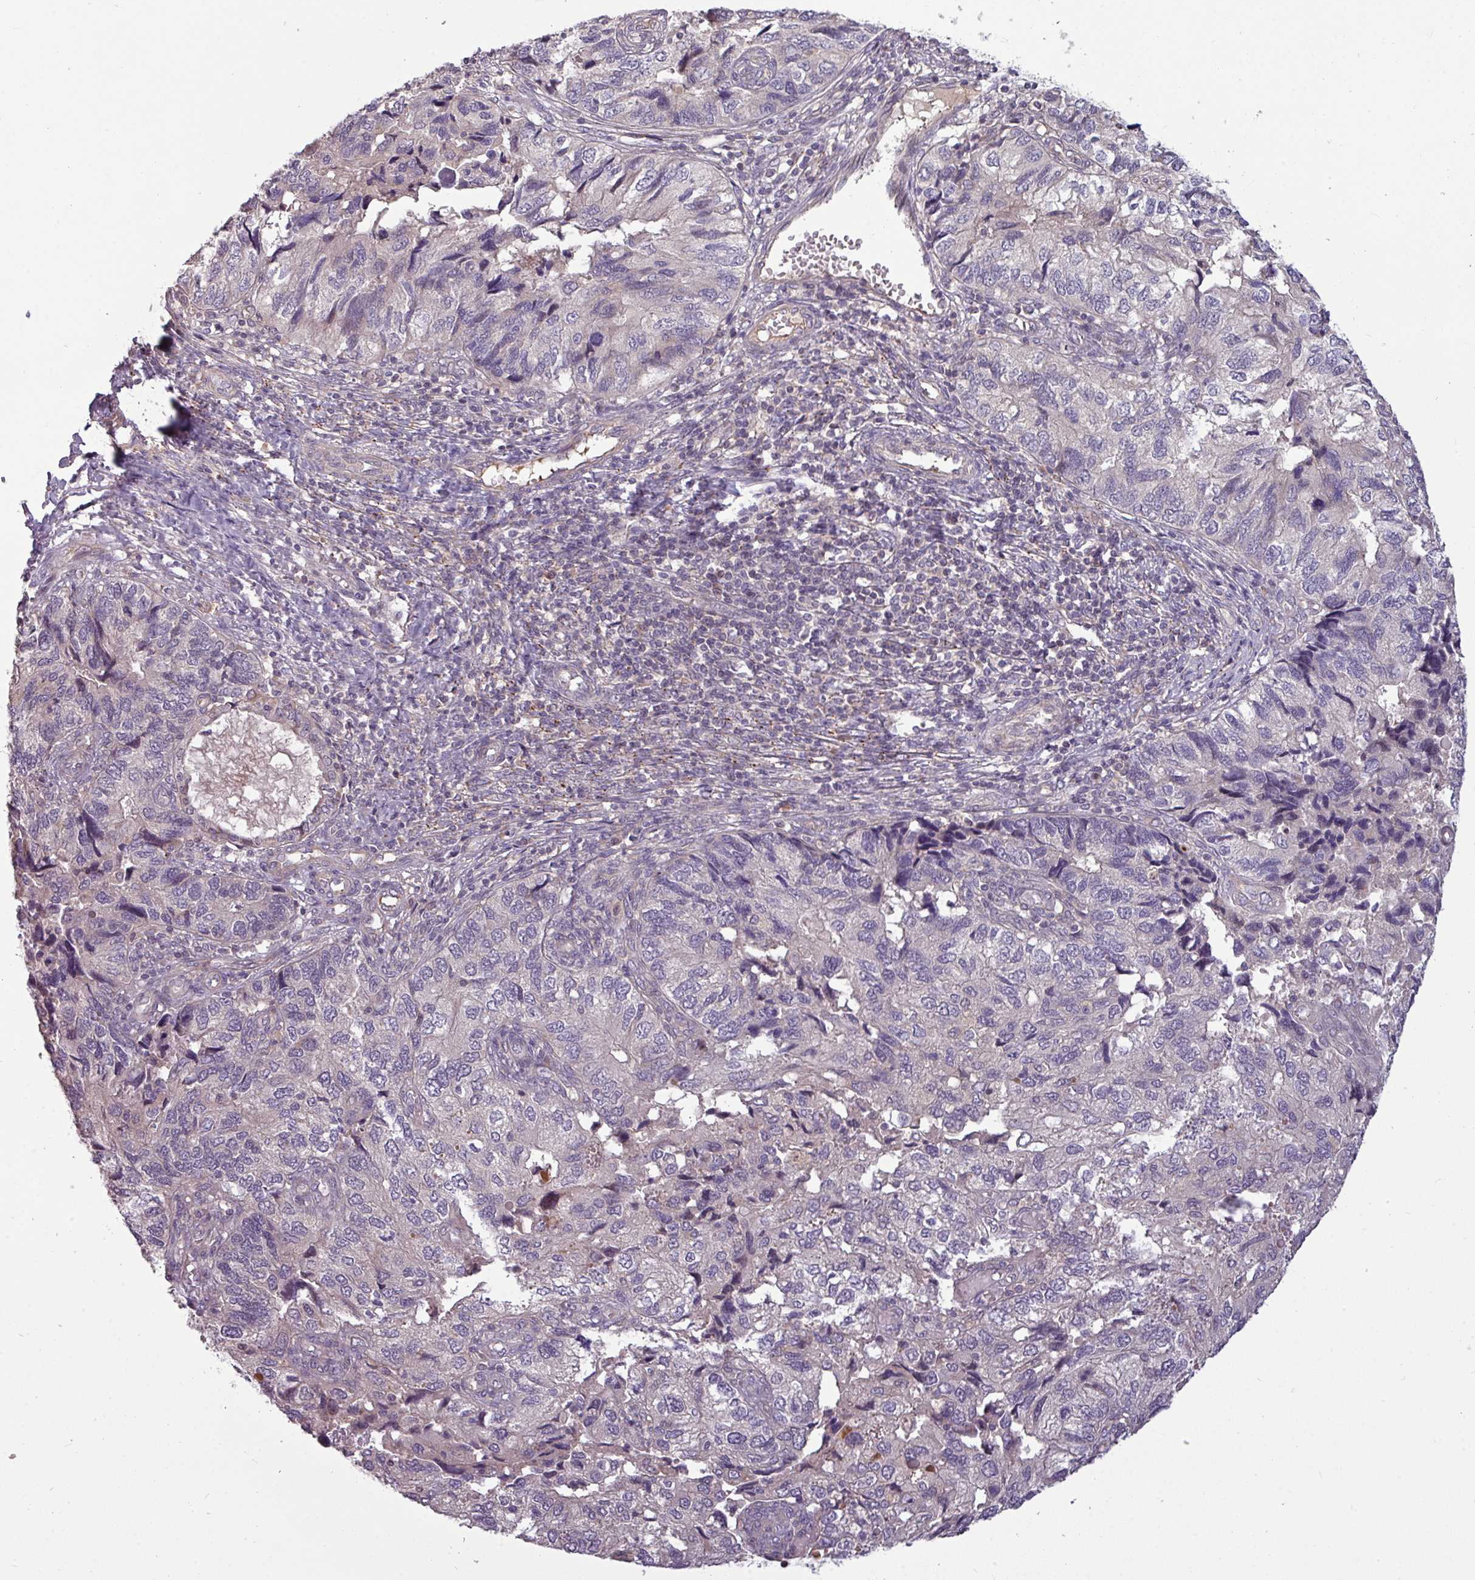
{"staining": {"intensity": "negative", "quantity": "none", "location": "none"}, "tissue": "endometrial cancer", "cell_type": "Tumor cells", "image_type": "cancer", "snomed": [{"axis": "morphology", "description": "Carcinoma, NOS"}, {"axis": "topography", "description": "Uterus"}], "caption": "Photomicrograph shows no significant protein staining in tumor cells of carcinoma (endometrial).", "gene": "ZNF35", "patient": {"sex": "female", "age": 76}}